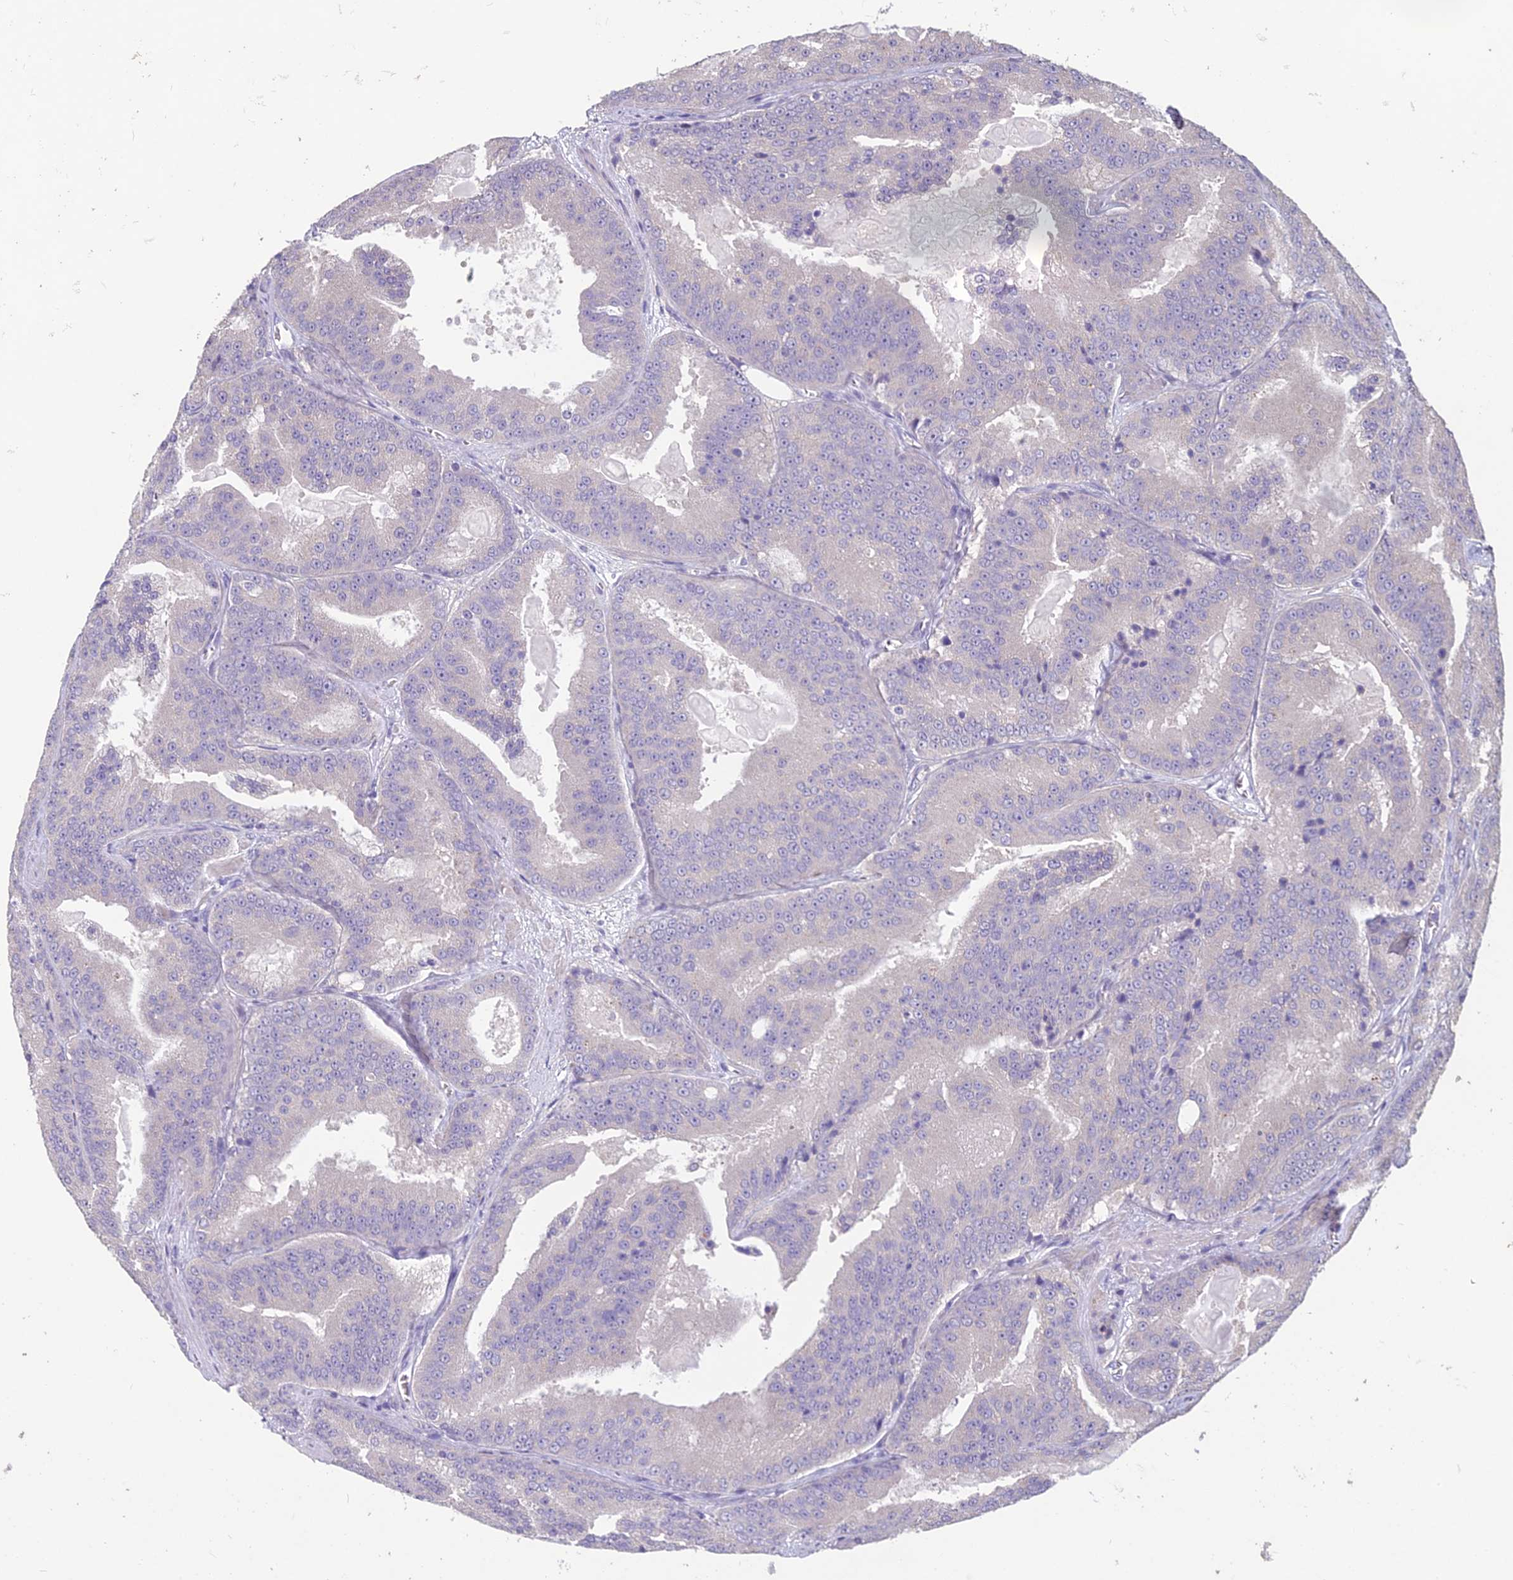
{"staining": {"intensity": "negative", "quantity": "none", "location": "none"}, "tissue": "prostate cancer", "cell_type": "Tumor cells", "image_type": "cancer", "snomed": [{"axis": "morphology", "description": "Adenocarcinoma, High grade"}, {"axis": "topography", "description": "Prostate"}], "caption": "Protein analysis of high-grade adenocarcinoma (prostate) reveals no significant expression in tumor cells.", "gene": "CEACAM16", "patient": {"sex": "male", "age": 61}}